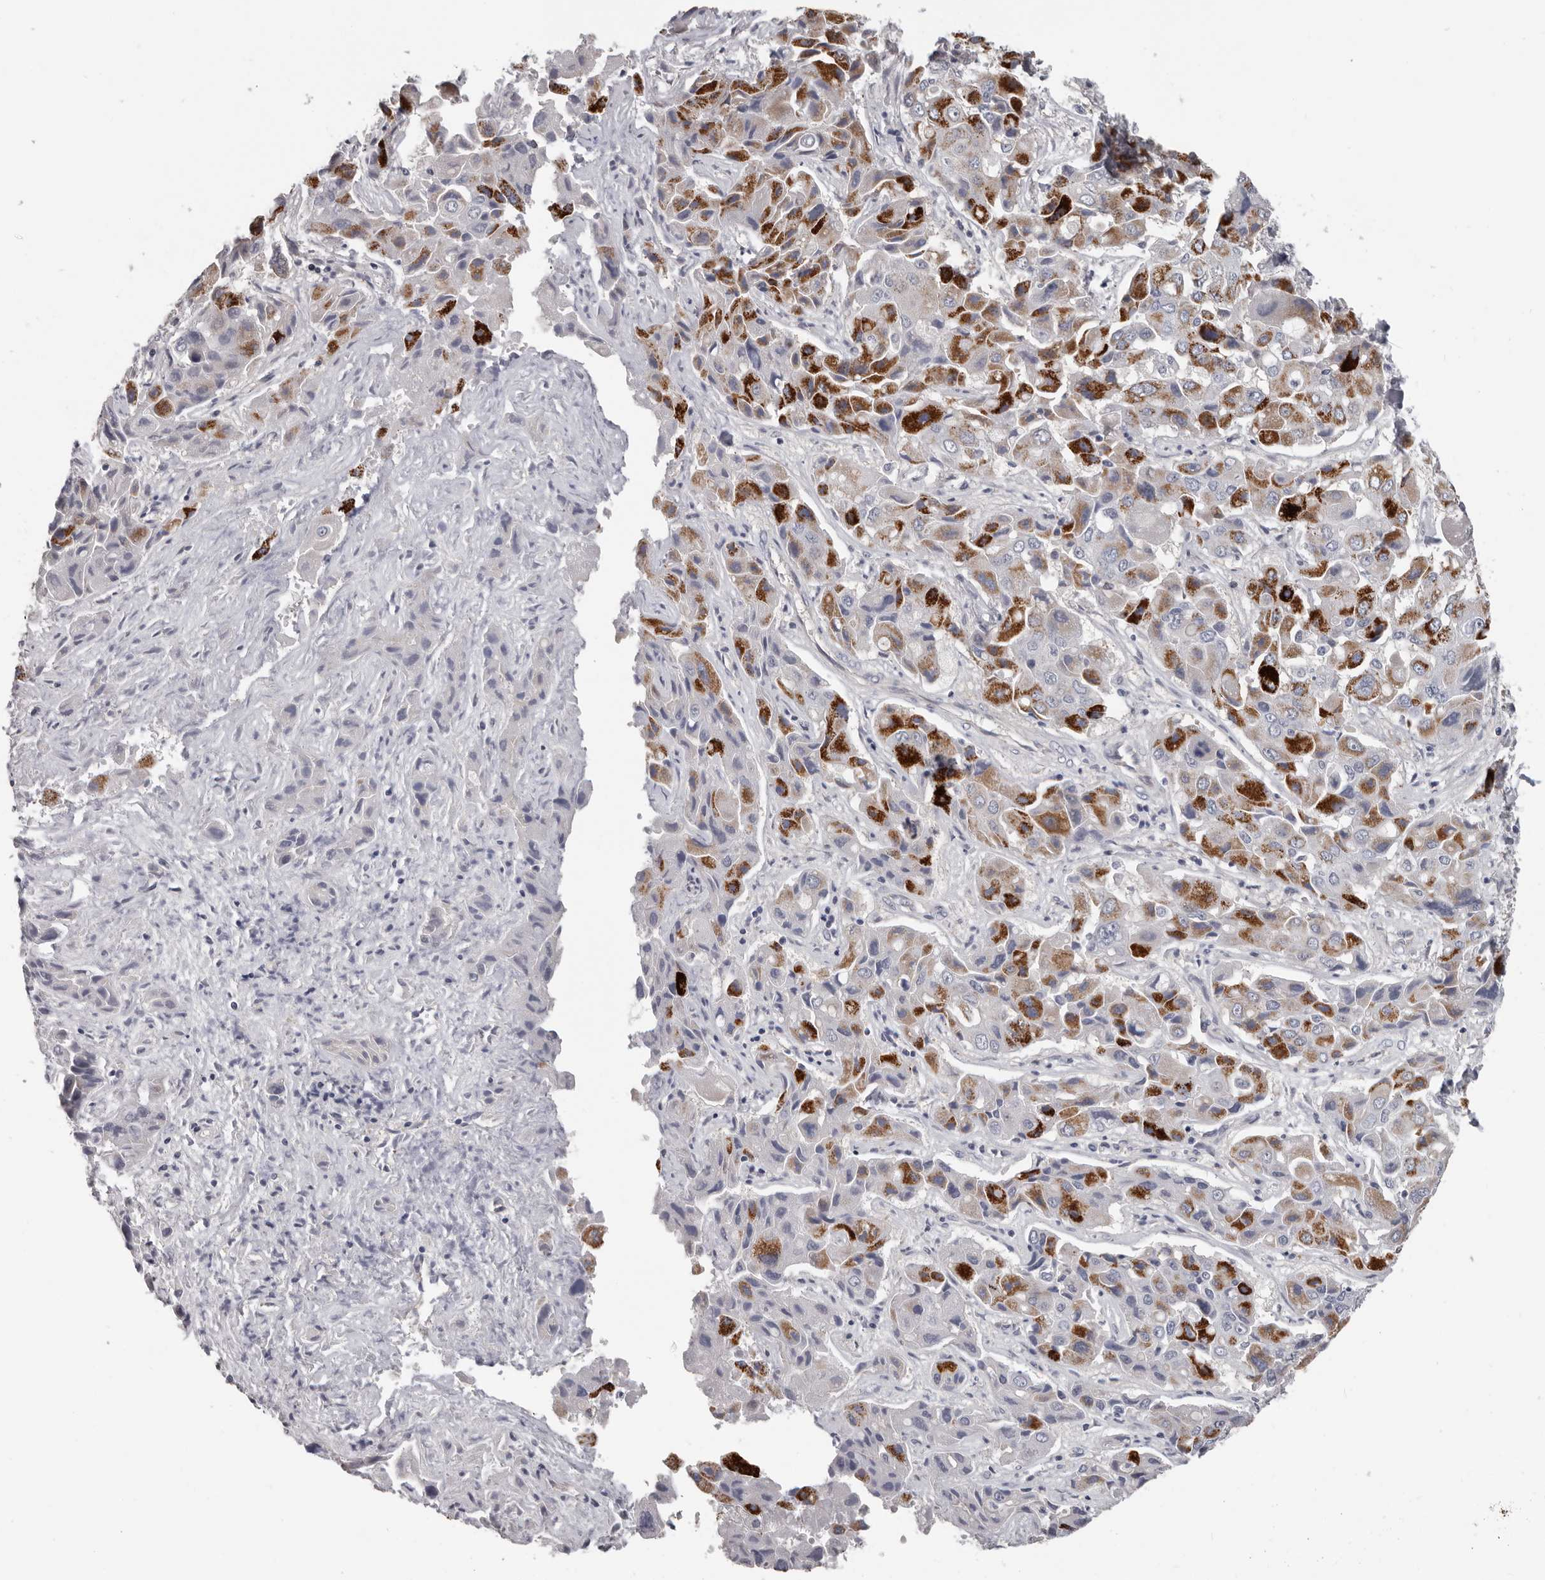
{"staining": {"intensity": "strong", "quantity": "25%-75%", "location": "cytoplasmic/membranous"}, "tissue": "liver cancer", "cell_type": "Tumor cells", "image_type": "cancer", "snomed": [{"axis": "morphology", "description": "Cholangiocarcinoma"}, {"axis": "topography", "description": "Liver"}], "caption": "About 25%-75% of tumor cells in human liver cholangiocarcinoma demonstrate strong cytoplasmic/membranous protein positivity as visualized by brown immunohistochemical staining.", "gene": "RNF217", "patient": {"sex": "male", "age": 67}}